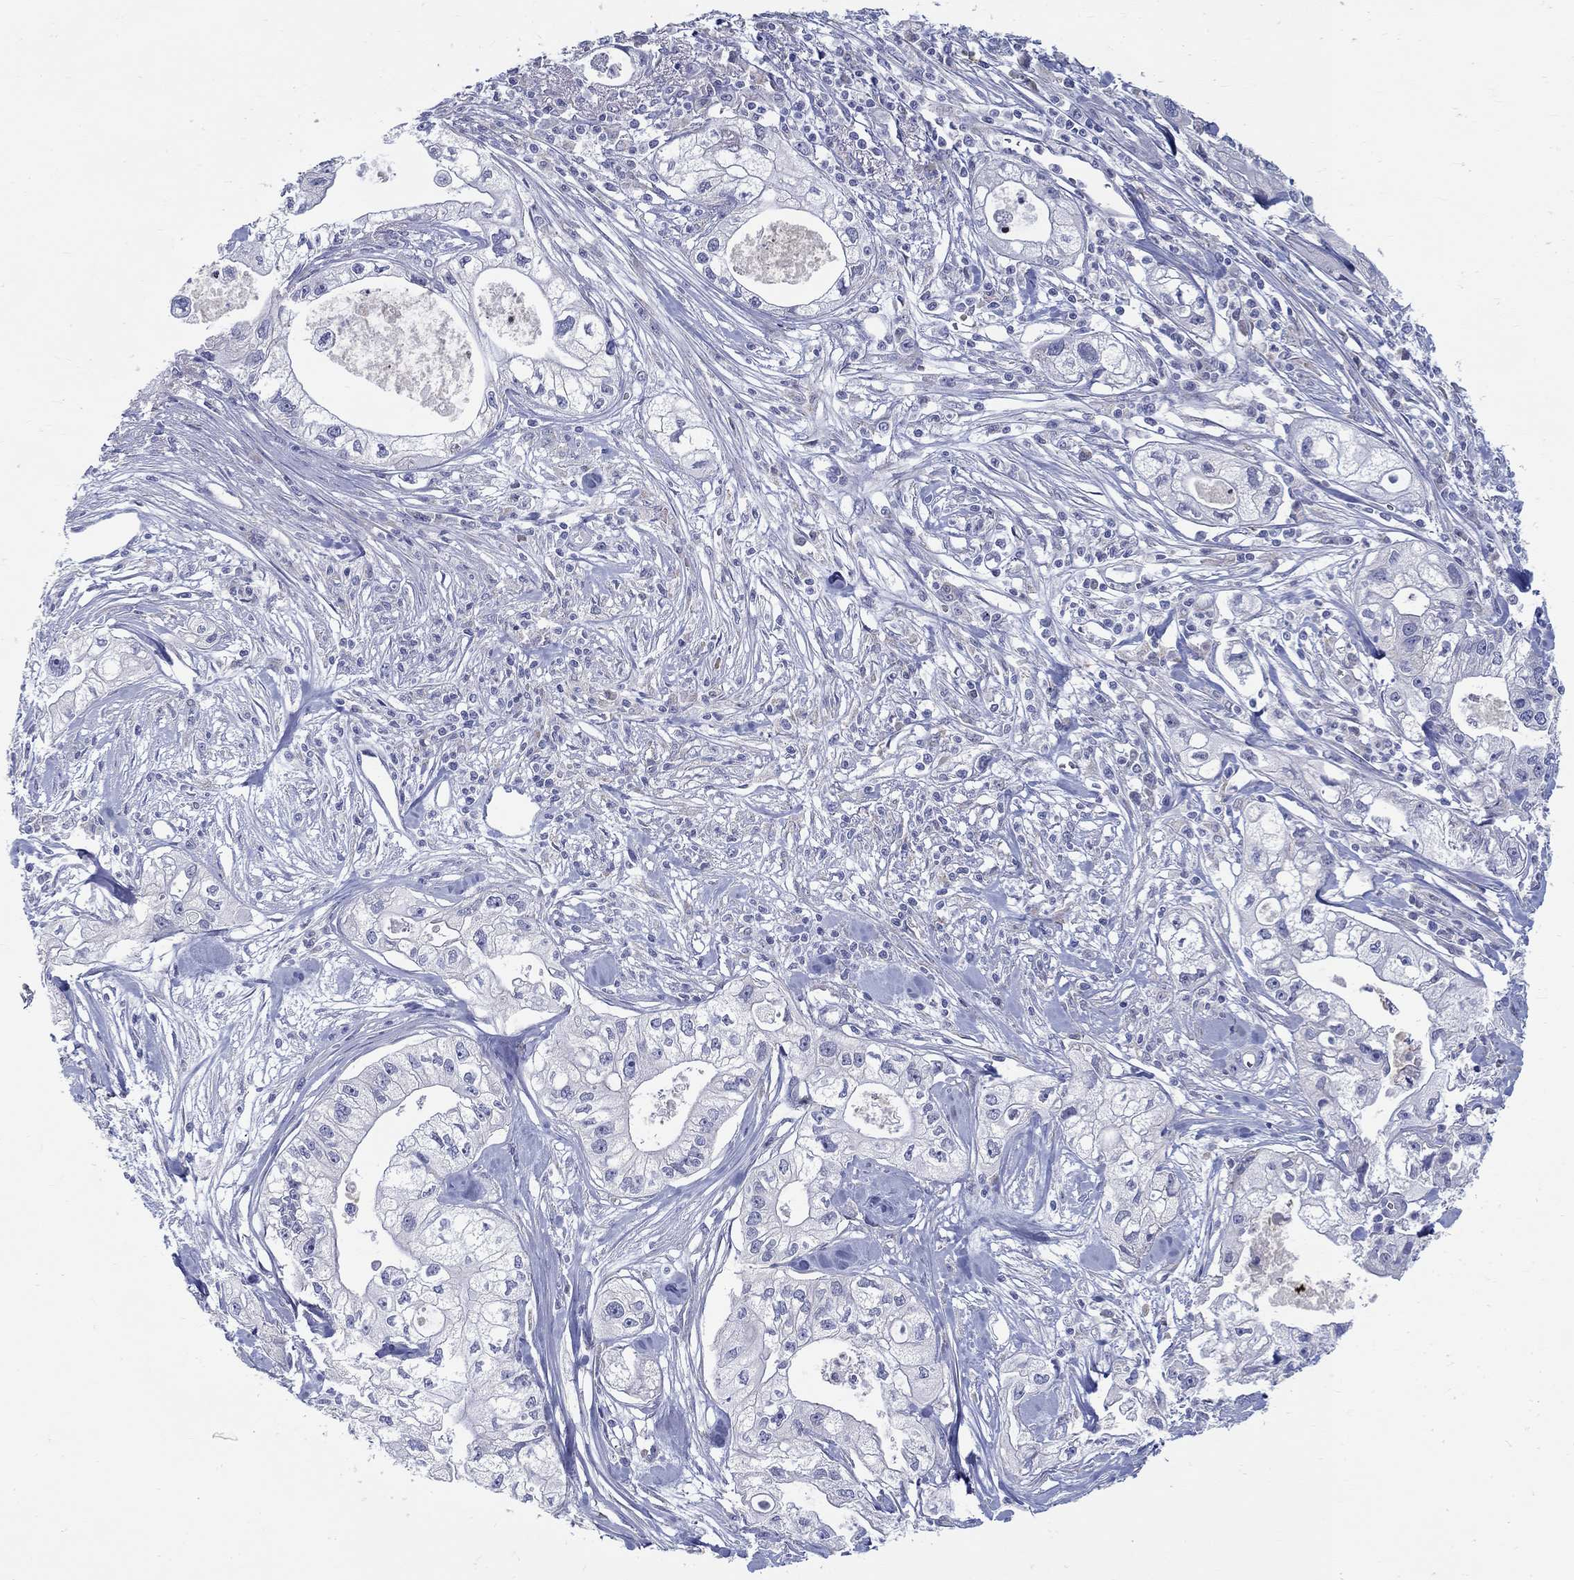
{"staining": {"intensity": "negative", "quantity": "none", "location": "none"}, "tissue": "pancreatic cancer", "cell_type": "Tumor cells", "image_type": "cancer", "snomed": [{"axis": "morphology", "description": "Adenocarcinoma, NOS"}, {"axis": "topography", "description": "Pancreas"}], "caption": "The micrograph displays no staining of tumor cells in pancreatic cancer.", "gene": "ABCA4", "patient": {"sex": "male", "age": 70}}